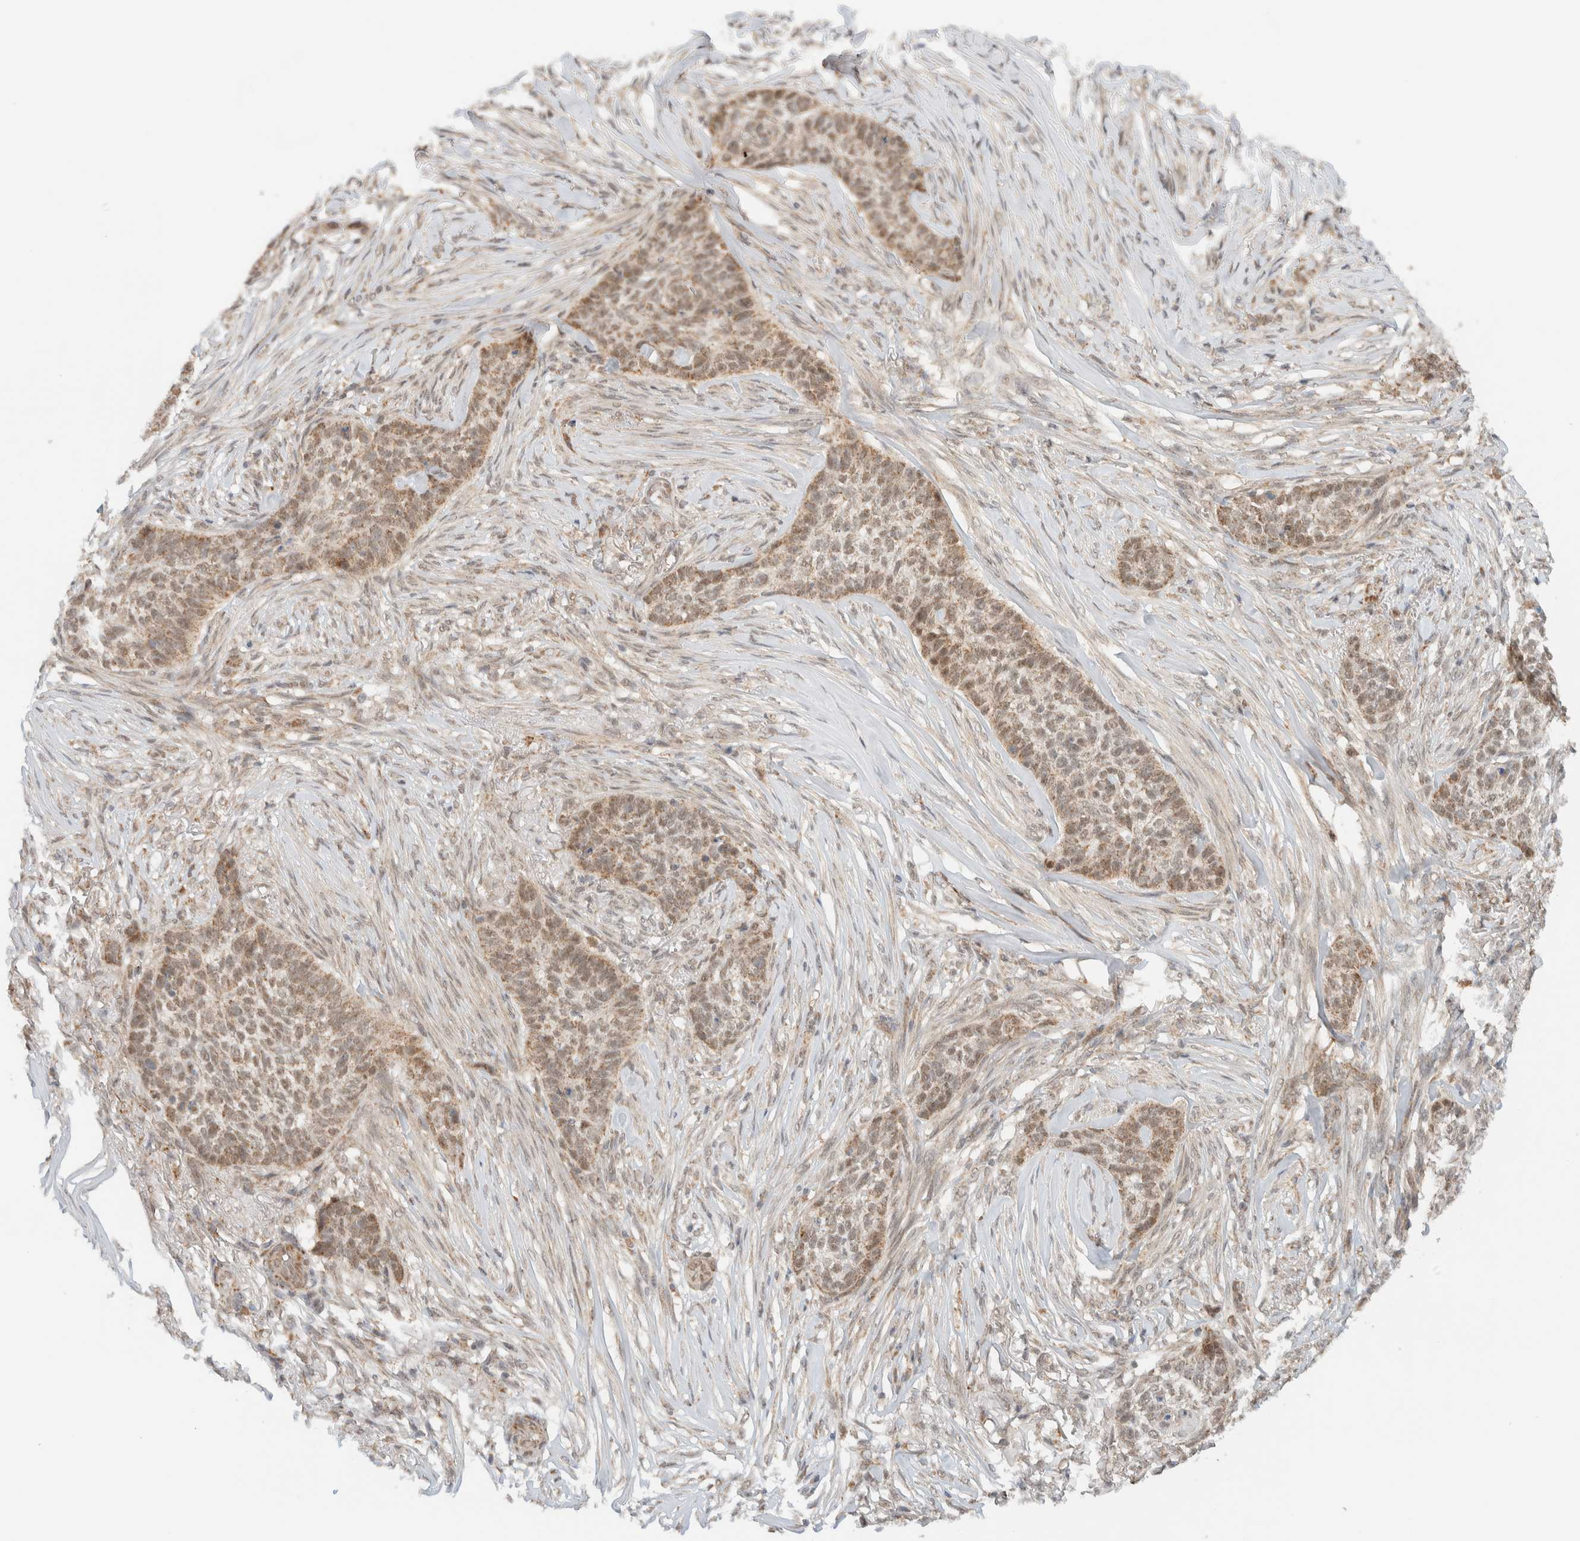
{"staining": {"intensity": "weak", "quantity": ">75%", "location": "cytoplasmic/membranous"}, "tissue": "skin cancer", "cell_type": "Tumor cells", "image_type": "cancer", "snomed": [{"axis": "morphology", "description": "Basal cell carcinoma"}, {"axis": "topography", "description": "Skin"}], "caption": "Immunohistochemical staining of human skin cancer (basal cell carcinoma) displays low levels of weak cytoplasmic/membranous positivity in about >75% of tumor cells. The staining was performed using DAB (3,3'-diaminobenzidine), with brown indicating positive protein expression. Nuclei are stained blue with hematoxylin.", "gene": "MRPL41", "patient": {"sex": "male", "age": 85}}